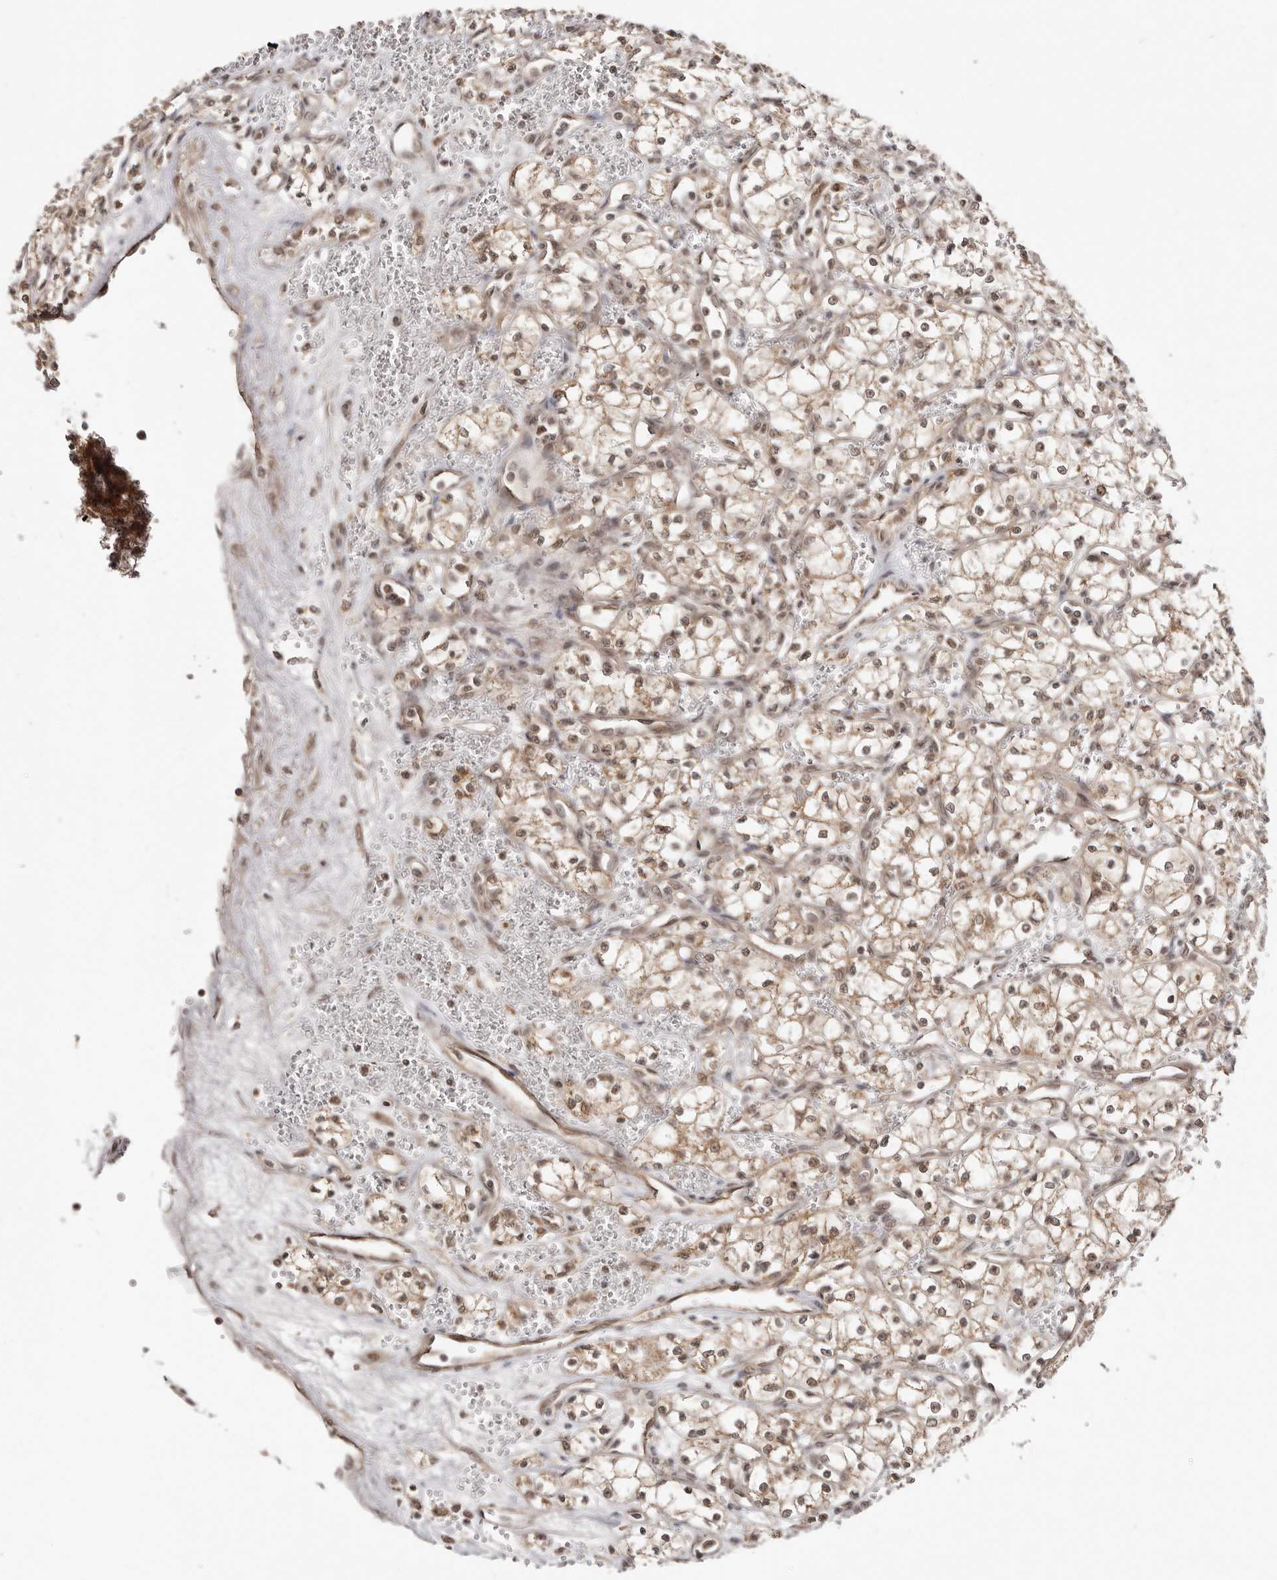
{"staining": {"intensity": "moderate", "quantity": ">75%", "location": "cytoplasmic/membranous,nuclear"}, "tissue": "renal cancer", "cell_type": "Tumor cells", "image_type": "cancer", "snomed": [{"axis": "morphology", "description": "Adenocarcinoma, NOS"}, {"axis": "topography", "description": "Kidney"}], "caption": "A medium amount of moderate cytoplasmic/membranous and nuclear positivity is appreciated in approximately >75% of tumor cells in renal cancer tissue.", "gene": "MED8", "patient": {"sex": "male", "age": 59}}